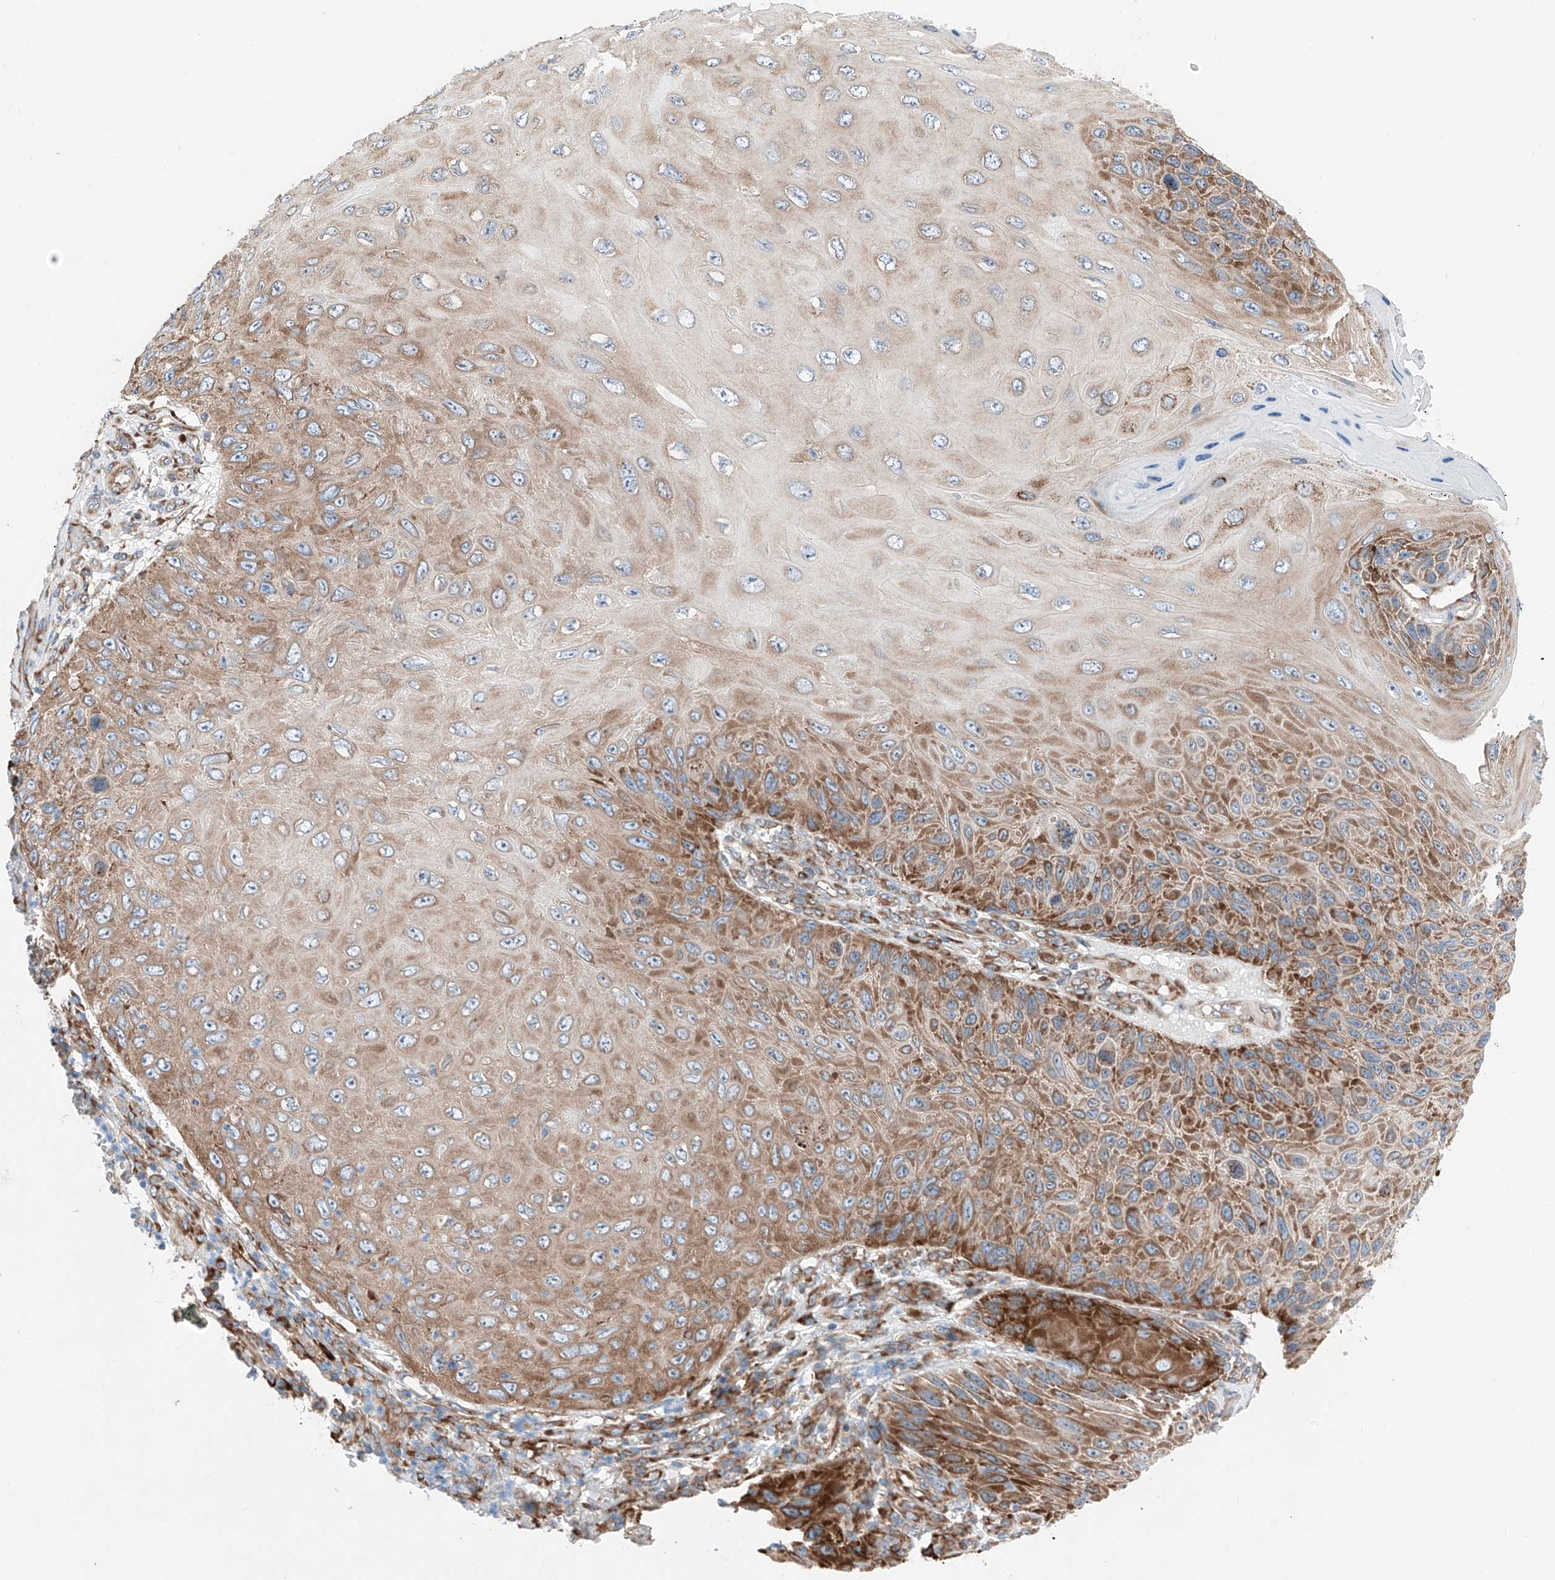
{"staining": {"intensity": "strong", "quantity": "25%-75%", "location": "cytoplasmic/membranous"}, "tissue": "skin cancer", "cell_type": "Tumor cells", "image_type": "cancer", "snomed": [{"axis": "morphology", "description": "Squamous cell carcinoma, NOS"}, {"axis": "topography", "description": "Skin"}], "caption": "Human skin cancer stained for a protein (brown) exhibits strong cytoplasmic/membranous positive expression in approximately 25%-75% of tumor cells.", "gene": "CRELD1", "patient": {"sex": "female", "age": 88}}